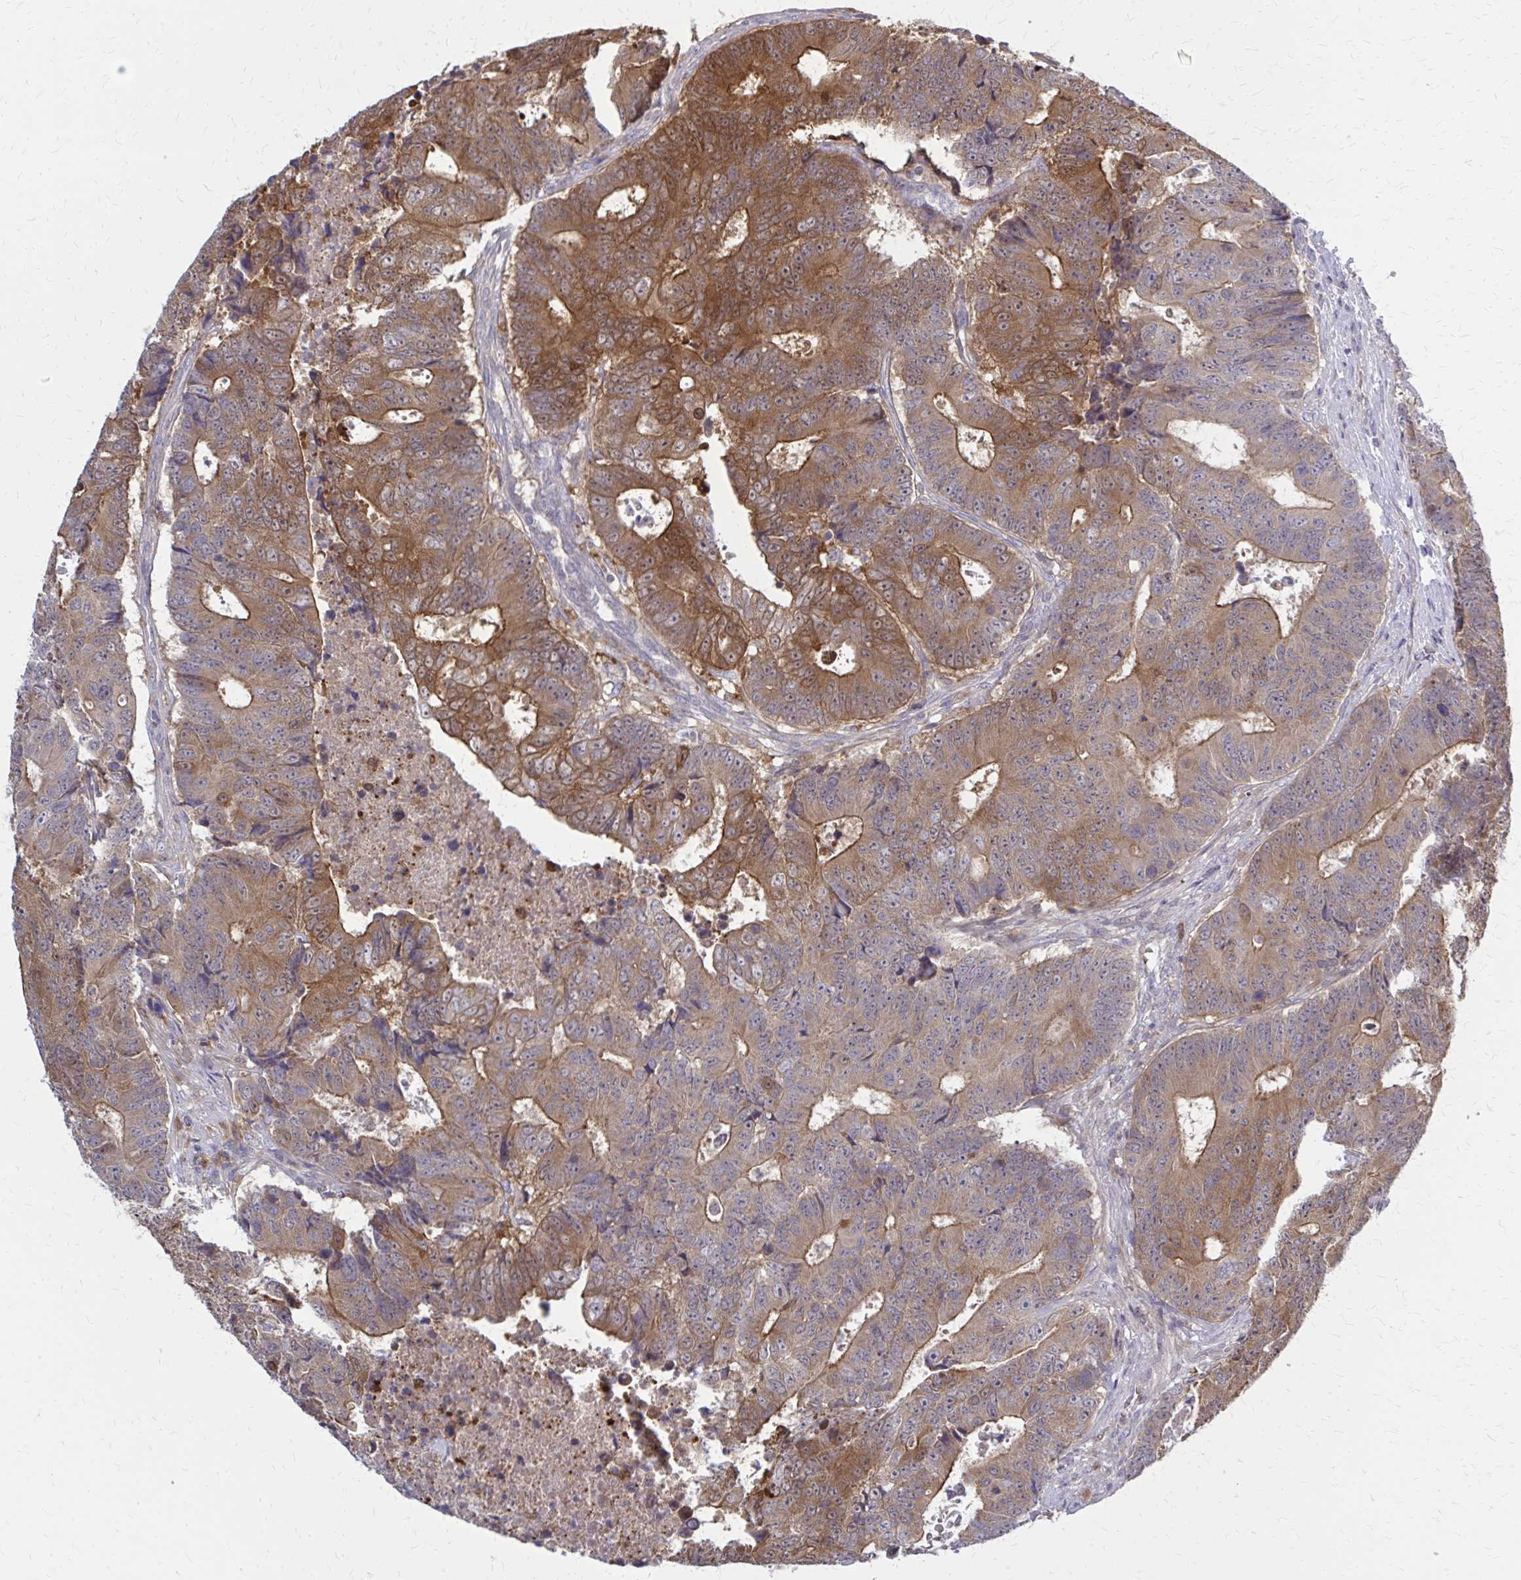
{"staining": {"intensity": "strong", "quantity": "25%-75%", "location": "cytoplasmic/membranous"}, "tissue": "colorectal cancer", "cell_type": "Tumor cells", "image_type": "cancer", "snomed": [{"axis": "morphology", "description": "Adenocarcinoma, NOS"}, {"axis": "topography", "description": "Colon"}], "caption": "A histopathology image showing strong cytoplasmic/membranous staining in about 25%-75% of tumor cells in adenocarcinoma (colorectal), as visualized by brown immunohistochemical staining.", "gene": "DBI", "patient": {"sex": "female", "age": 48}}